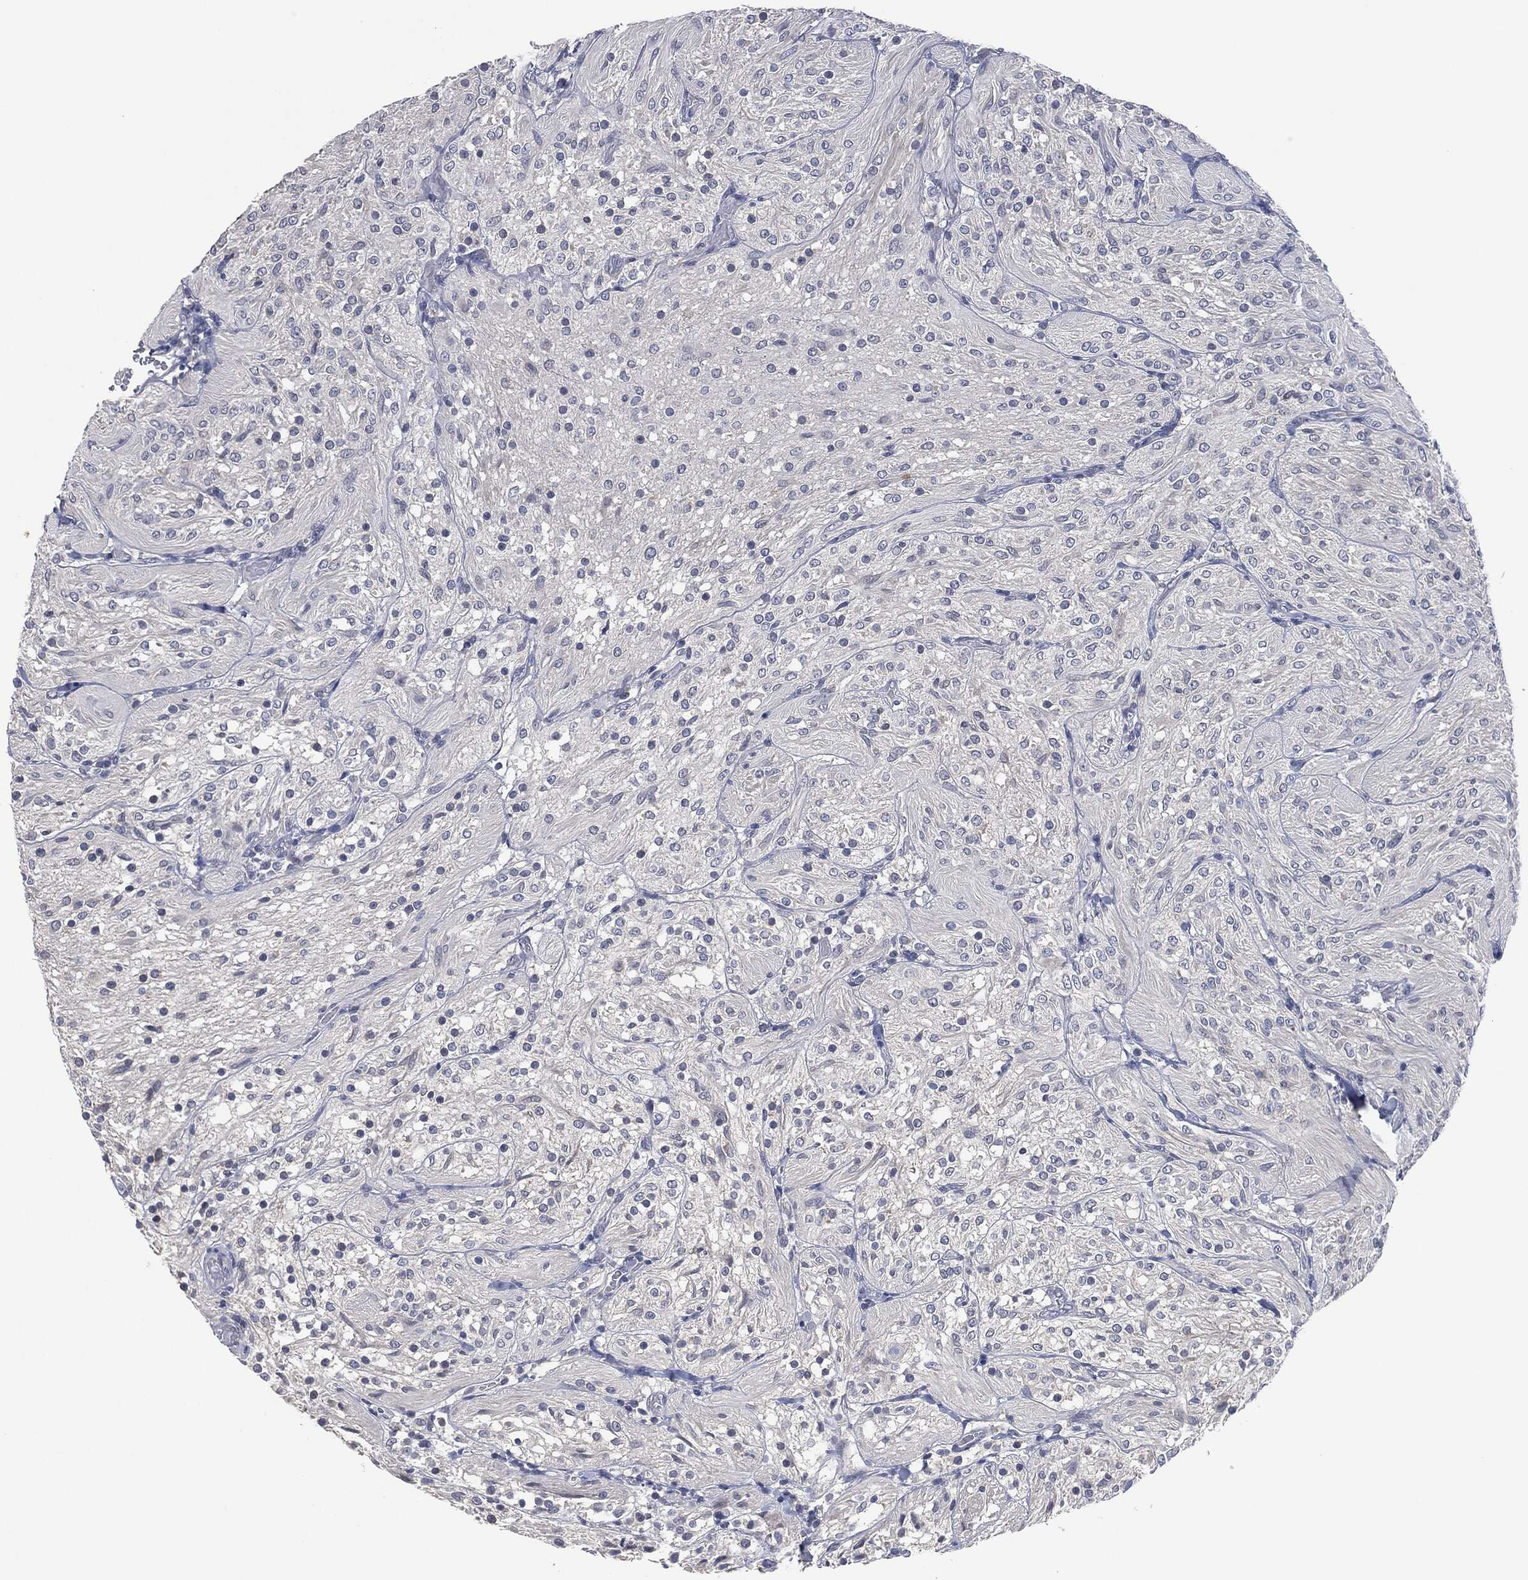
{"staining": {"intensity": "negative", "quantity": "none", "location": "none"}, "tissue": "glioma", "cell_type": "Tumor cells", "image_type": "cancer", "snomed": [{"axis": "morphology", "description": "Glioma, malignant, Low grade"}, {"axis": "topography", "description": "Brain"}], "caption": "Tumor cells are negative for protein expression in human malignant glioma (low-grade).", "gene": "IL1RN", "patient": {"sex": "male", "age": 3}}